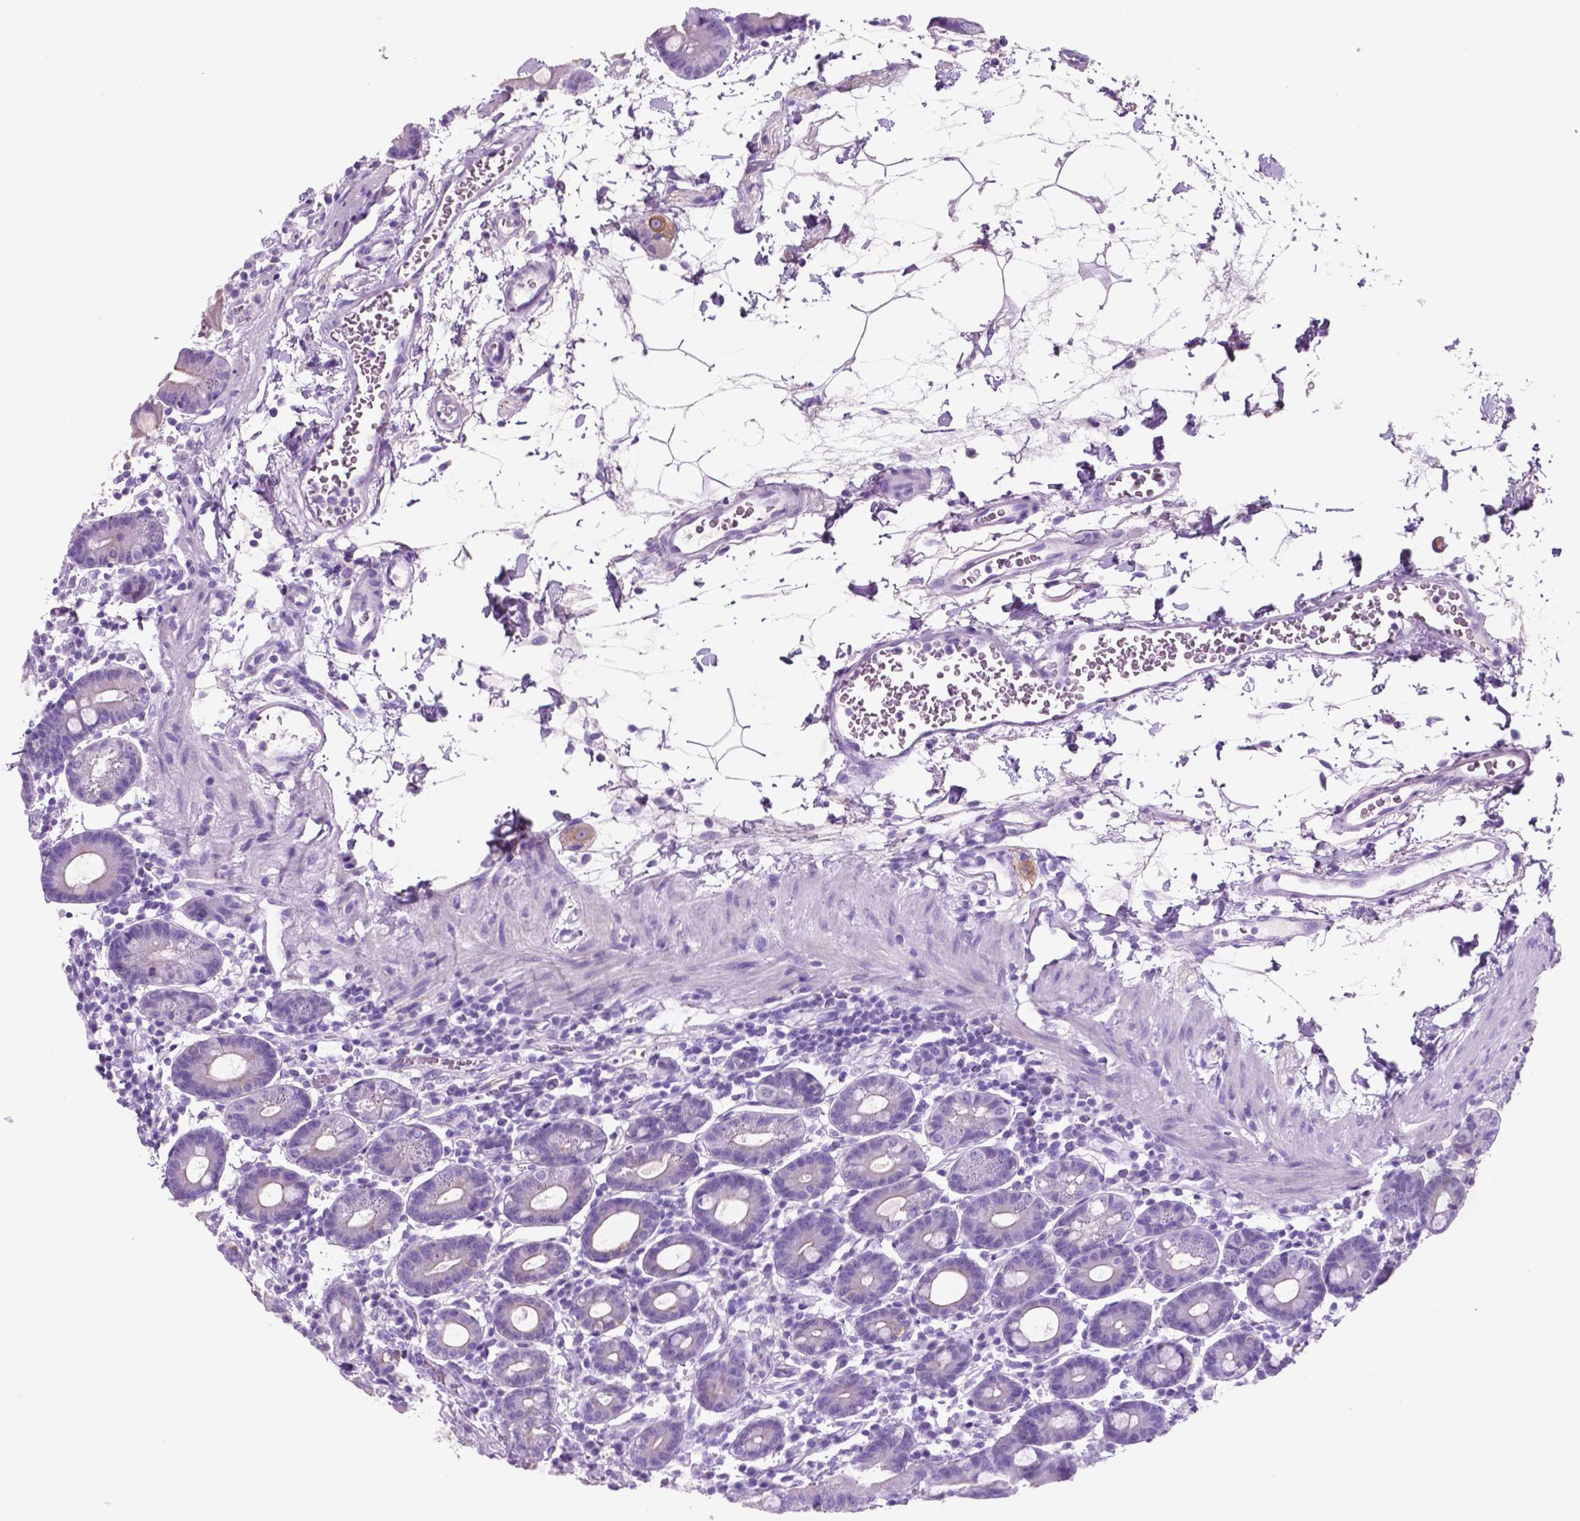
{"staining": {"intensity": "negative", "quantity": "none", "location": "none"}, "tissue": "duodenum", "cell_type": "Glandular cells", "image_type": "normal", "snomed": [{"axis": "morphology", "description": "Normal tissue, NOS"}, {"axis": "topography", "description": "Pancreas"}, {"axis": "topography", "description": "Duodenum"}], "caption": "Glandular cells are negative for protein expression in normal human duodenum. (DAB immunohistochemistry (IHC) with hematoxylin counter stain).", "gene": "POU4F1", "patient": {"sex": "male", "age": 59}}